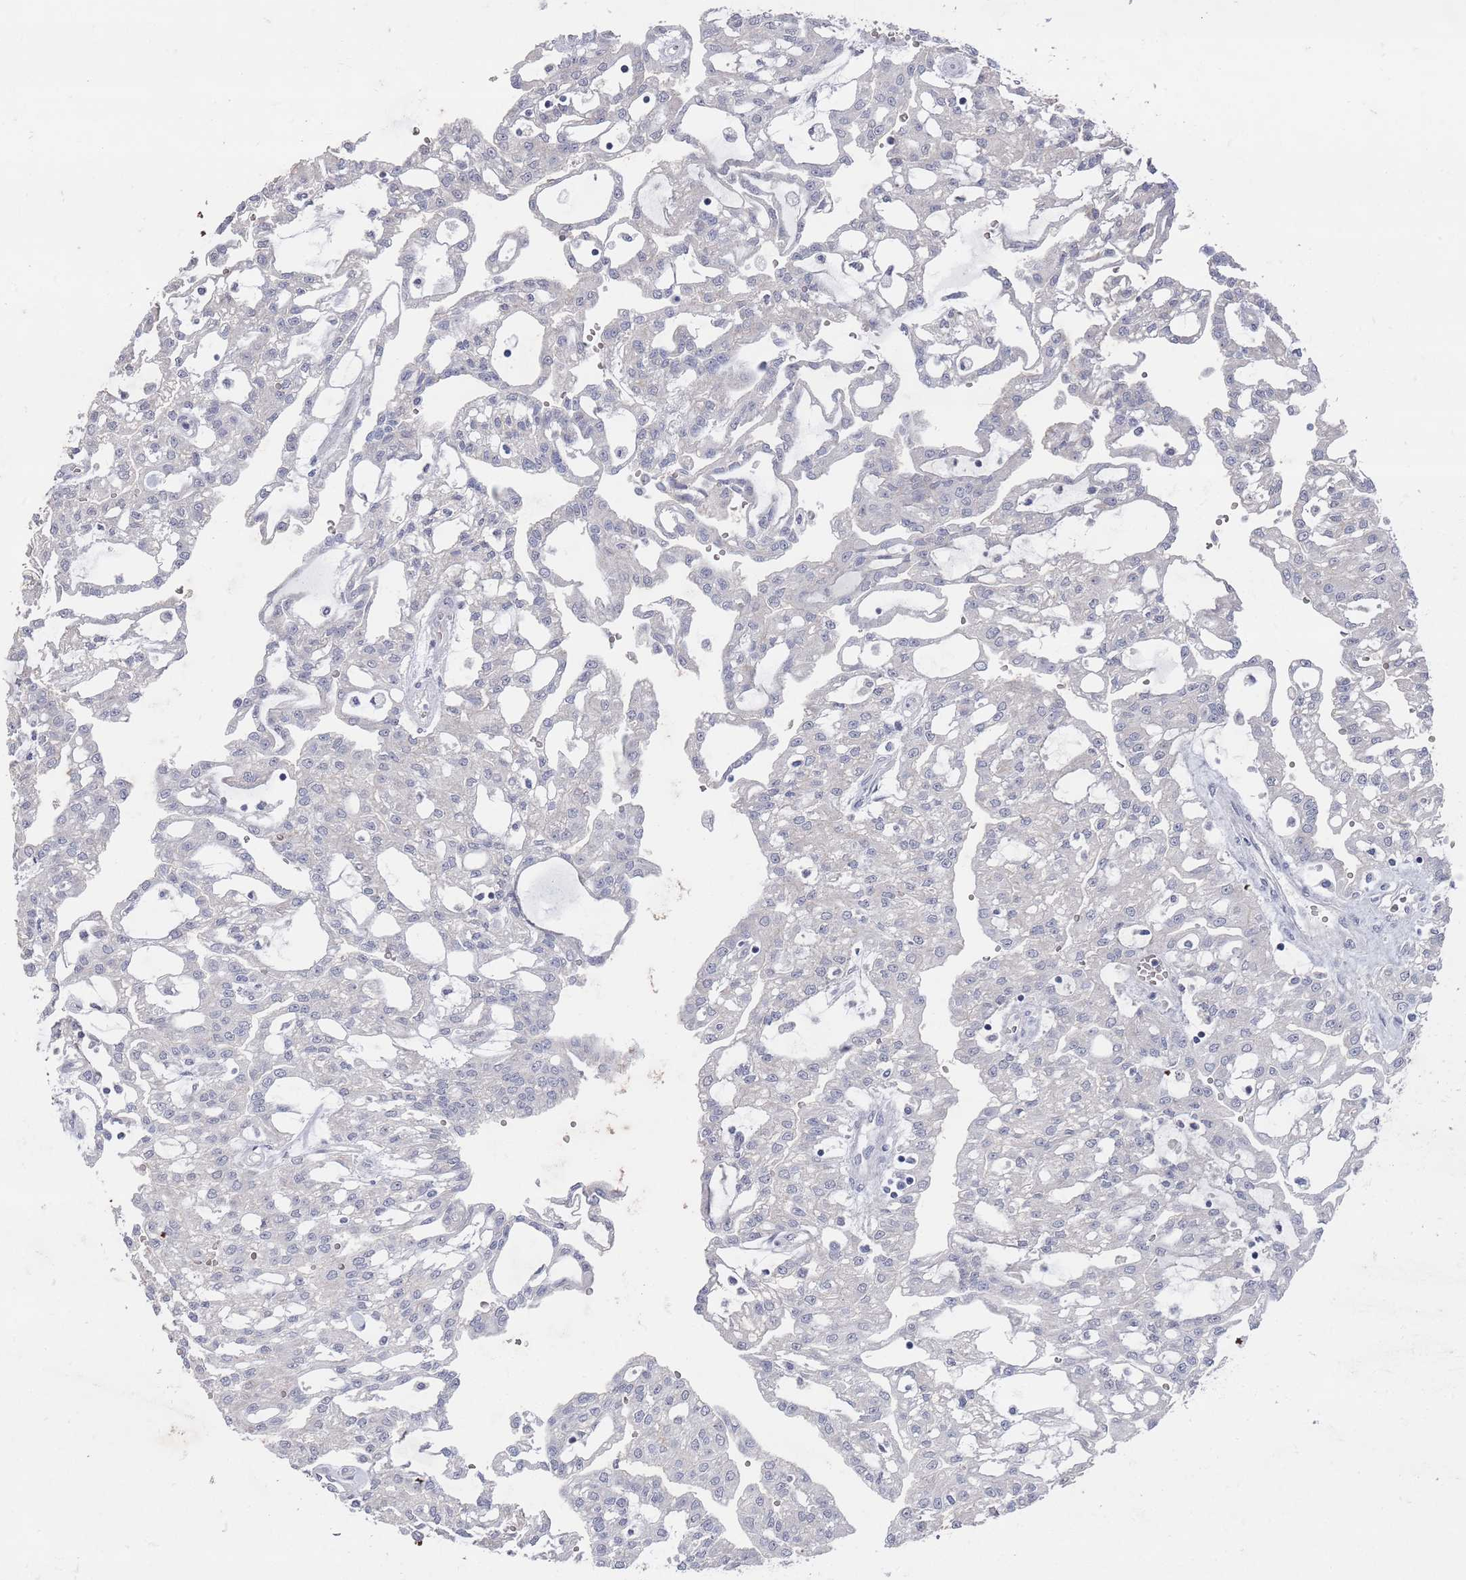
{"staining": {"intensity": "negative", "quantity": "none", "location": "none"}, "tissue": "renal cancer", "cell_type": "Tumor cells", "image_type": "cancer", "snomed": [{"axis": "morphology", "description": "Adenocarcinoma, NOS"}, {"axis": "topography", "description": "Kidney"}], "caption": "This image is of renal adenocarcinoma stained with IHC to label a protein in brown with the nuclei are counter-stained blue. There is no staining in tumor cells.", "gene": "PROM2", "patient": {"sex": "male", "age": 63}}